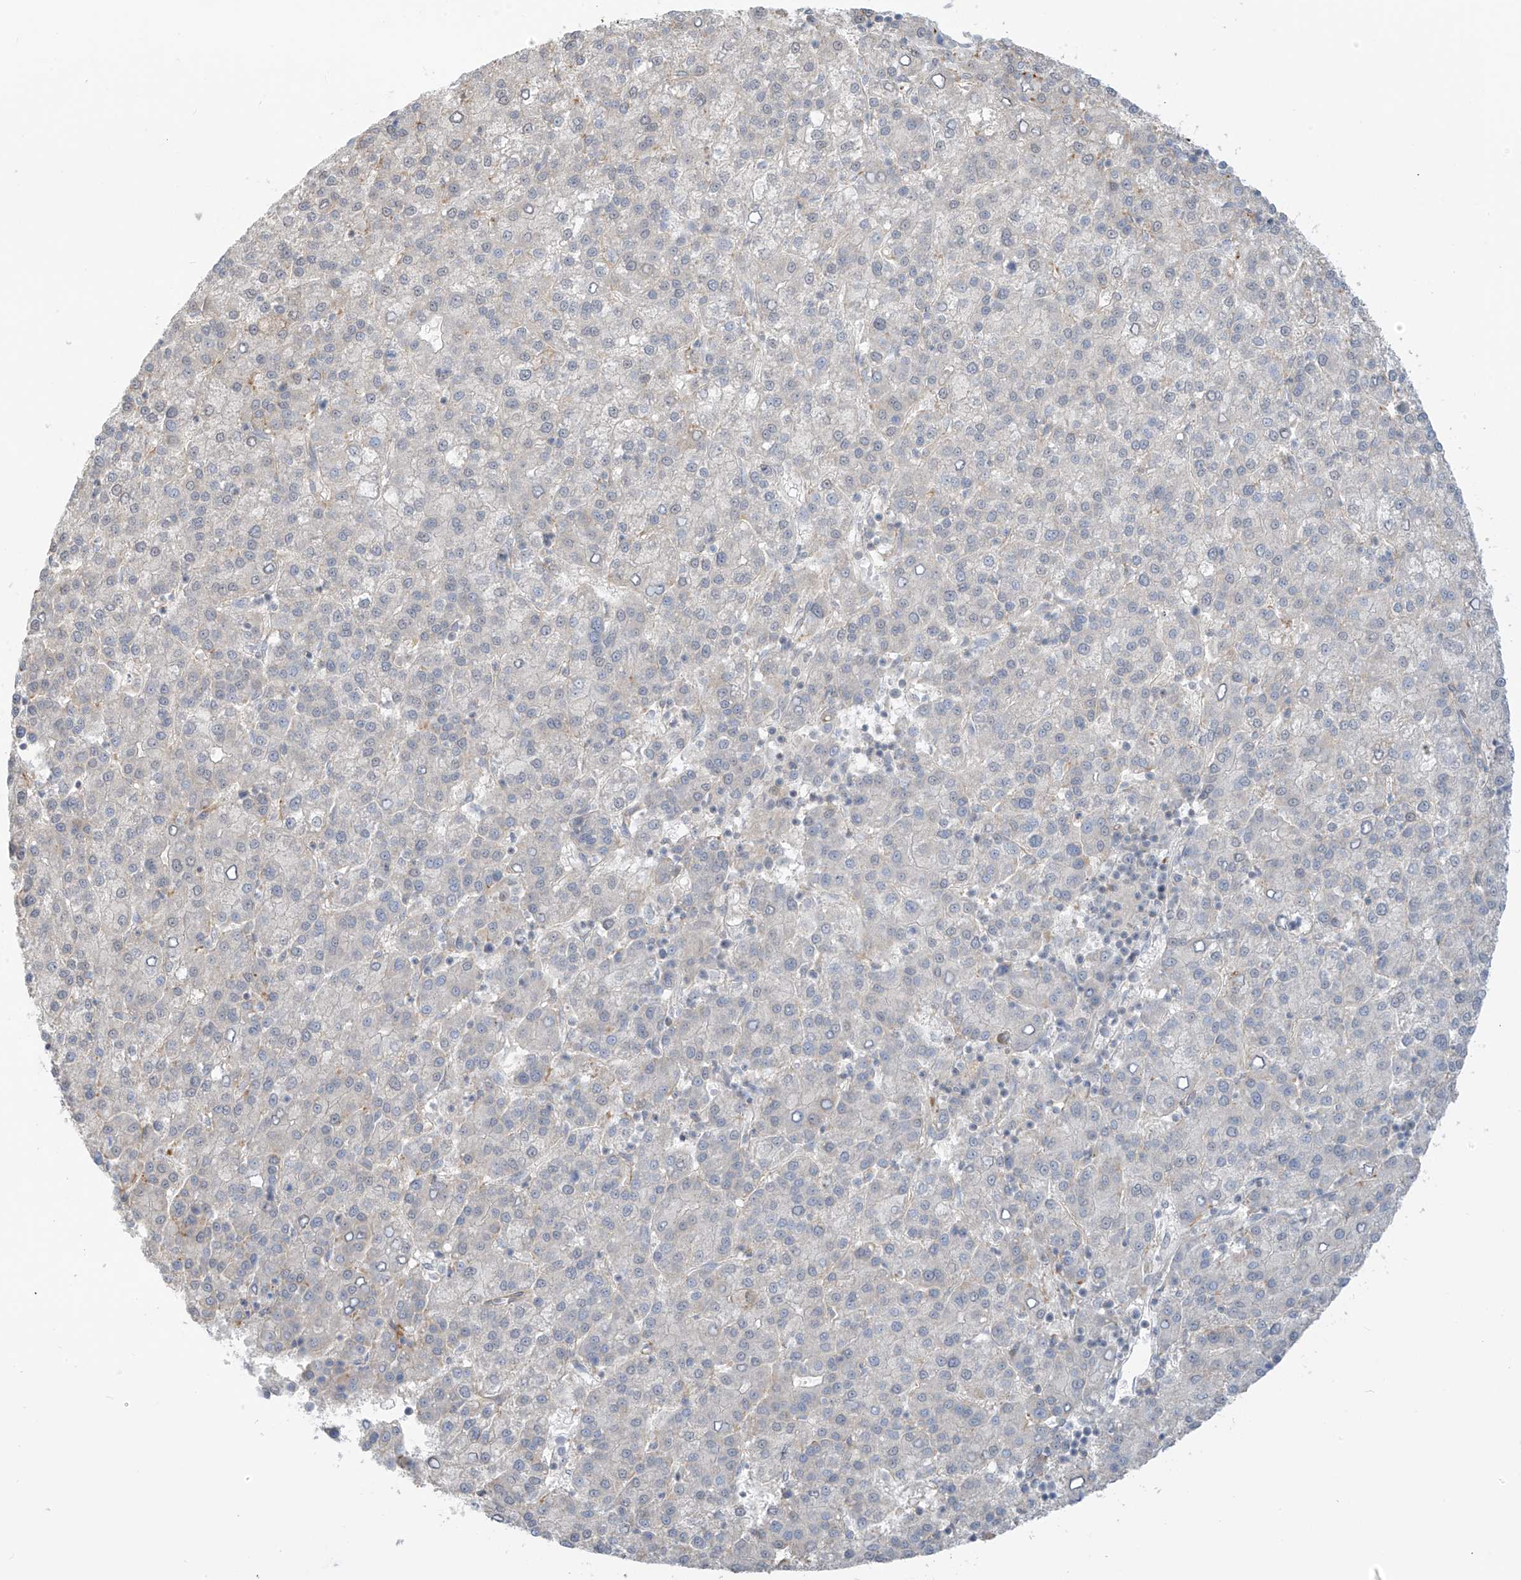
{"staining": {"intensity": "negative", "quantity": "none", "location": "none"}, "tissue": "liver cancer", "cell_type": "Tumor cells", "image_type": "cancer", "snomed": [{"axis": "morphology", "description": "Carcinoma, Hepatocellular, NOS"}, {"axis": "topography", "description": "Liver"}], "caption": "Histopathology image shows no significant protein staining in tumor cells of liver hepatocellular carcinoma. (IHC, brightfield microscopy, high magnification).", "gene": "HS6ST2", "patient": {"sex": "female", "age": 58}}